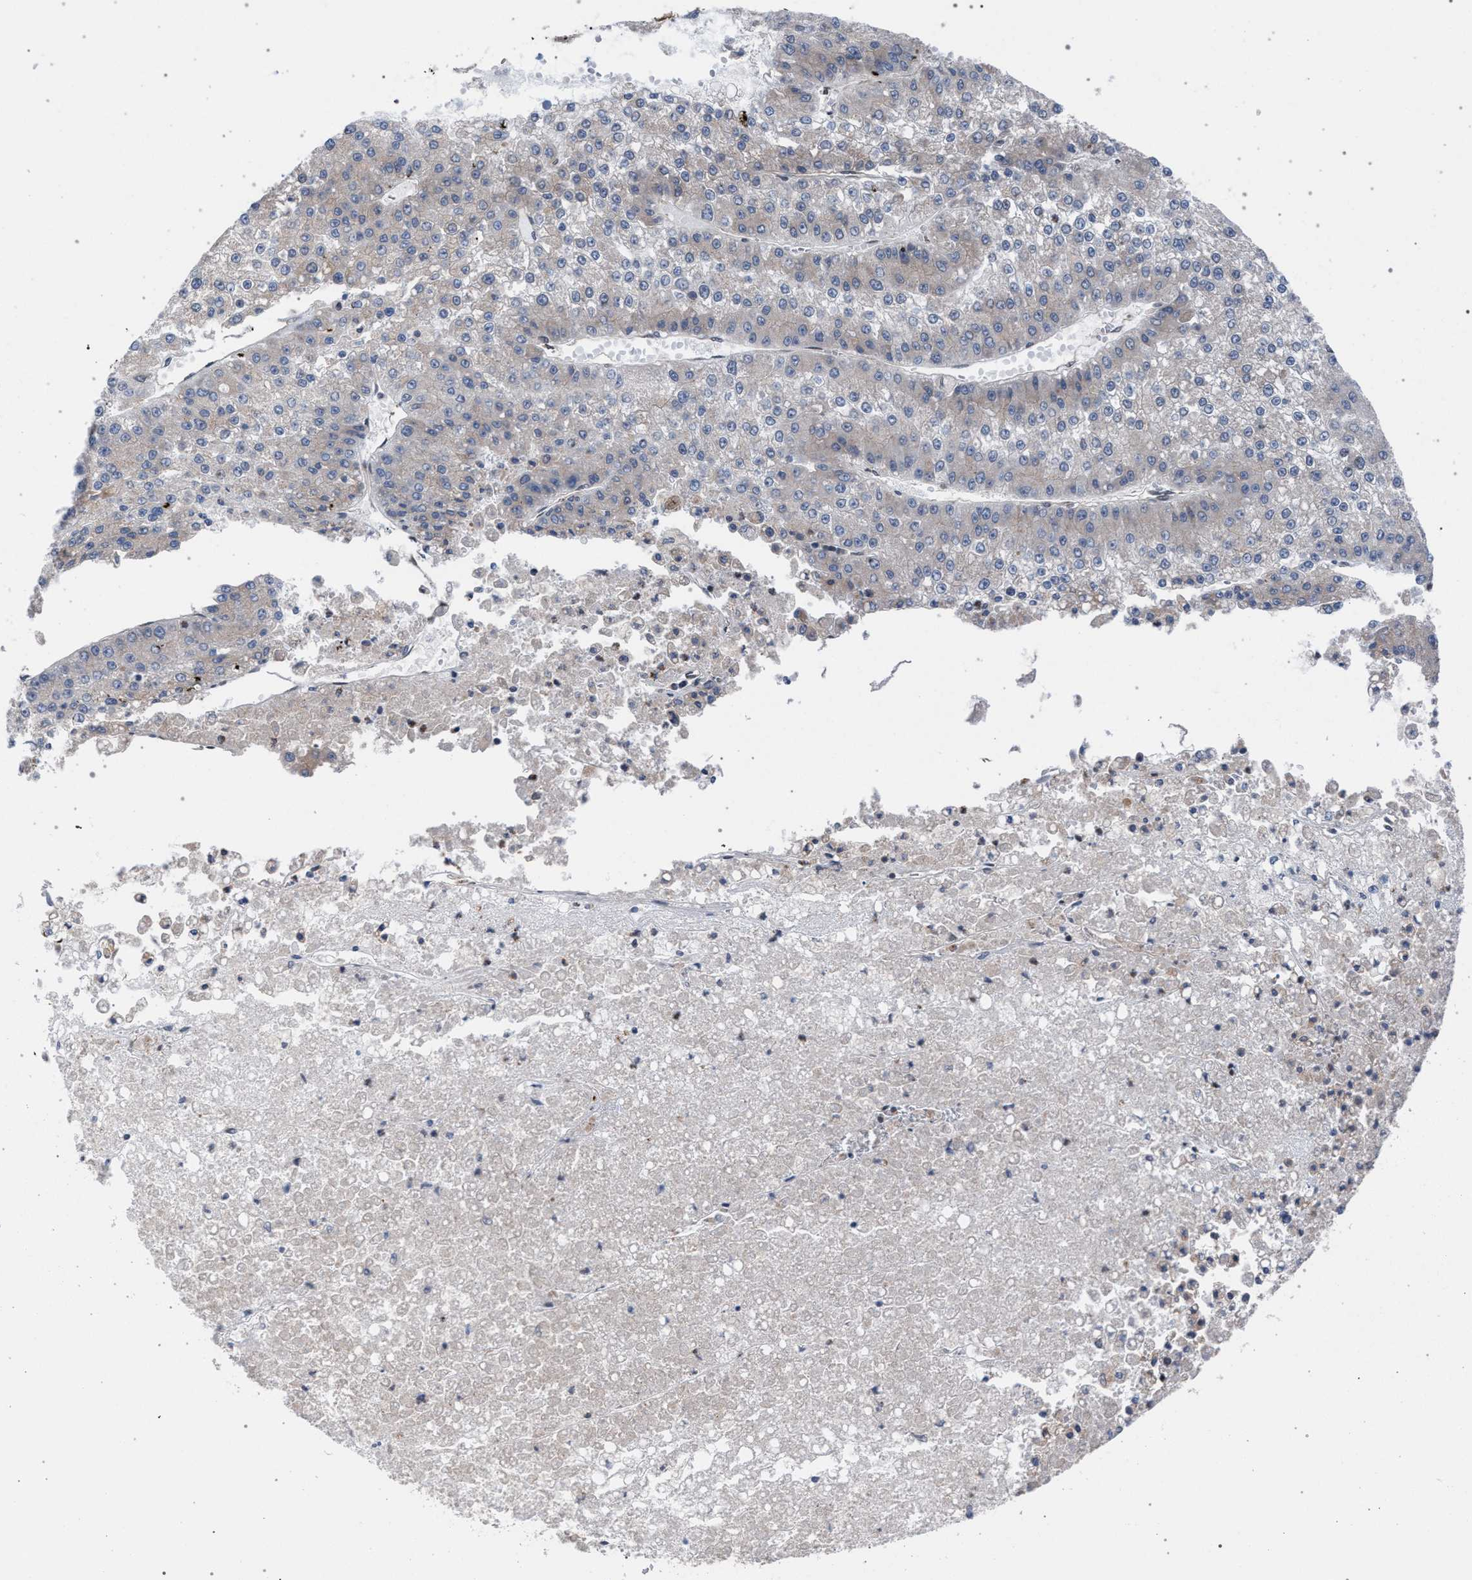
{"staining": {"intensity": "weak", "quantity": "<25%", "location": "cytoplasmic/membranous"}, "tissue": "liver cancer", "cell_type": "Tumor cells", "image_type": "cancer", "snomed": [{"axis": "morphology", "description": "Carcinoma, Hepatocellular, NOS"}, {"axis": "topography", "description": "Liver"}], "caption": "DAB immunohistochemical staining of hepatocellular carcinoma (liver) displays no significant positivity in tumor cells. Brightfield microscopy of immunohistochemistry stained with DAB (brown) and hematoxylin (blue), captured at high magnification.", "gene": "ARPC5L", "patient": {"sex": "female", "age": 73}}